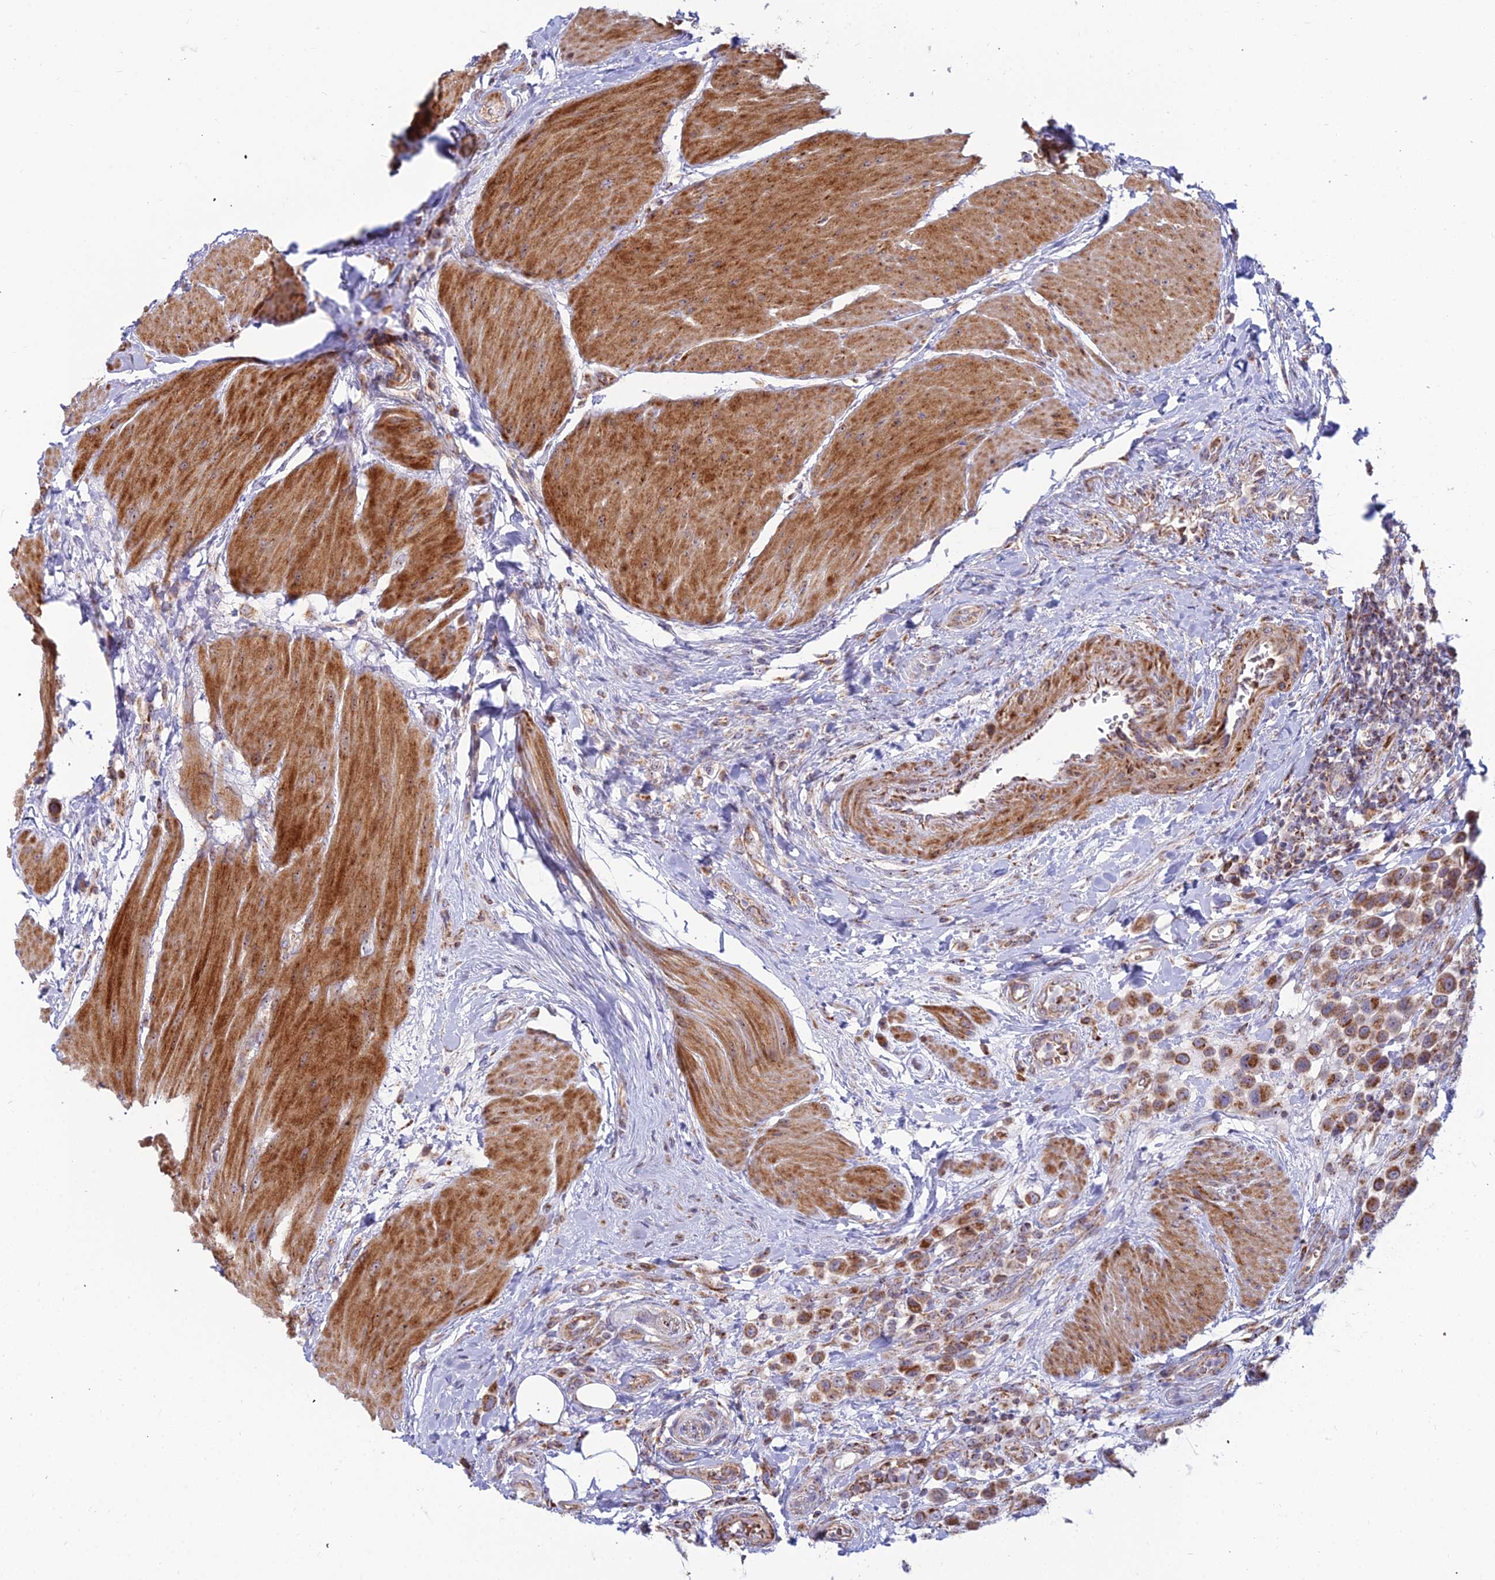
{"staining": {"intensity": "moderate", "quantity": ">75%", "location": "cytoplasmic/membranous"}, "tissue": "urothelial cancer", "cell_type": "Tumor cells", "image_type": "cancer", "snomed": [{"axis": "morphology", "description": "Urothelial carcinoma, High grade"}, {"axis": "topography", "description": "Urinary bladder"}], "caption": "High-magnification brightfield microscopy of urothelial cancer stained with DAB (3,3'-diaminobenzidine) (brown) and counterstained with hematoxylin (blue). tumor cells exhibit moderate cytoplasmic/membranous expression is present in approximately>75% of cells.", "gene": "SLC35F4", "patient": {"sex": "male", "age": 50}}